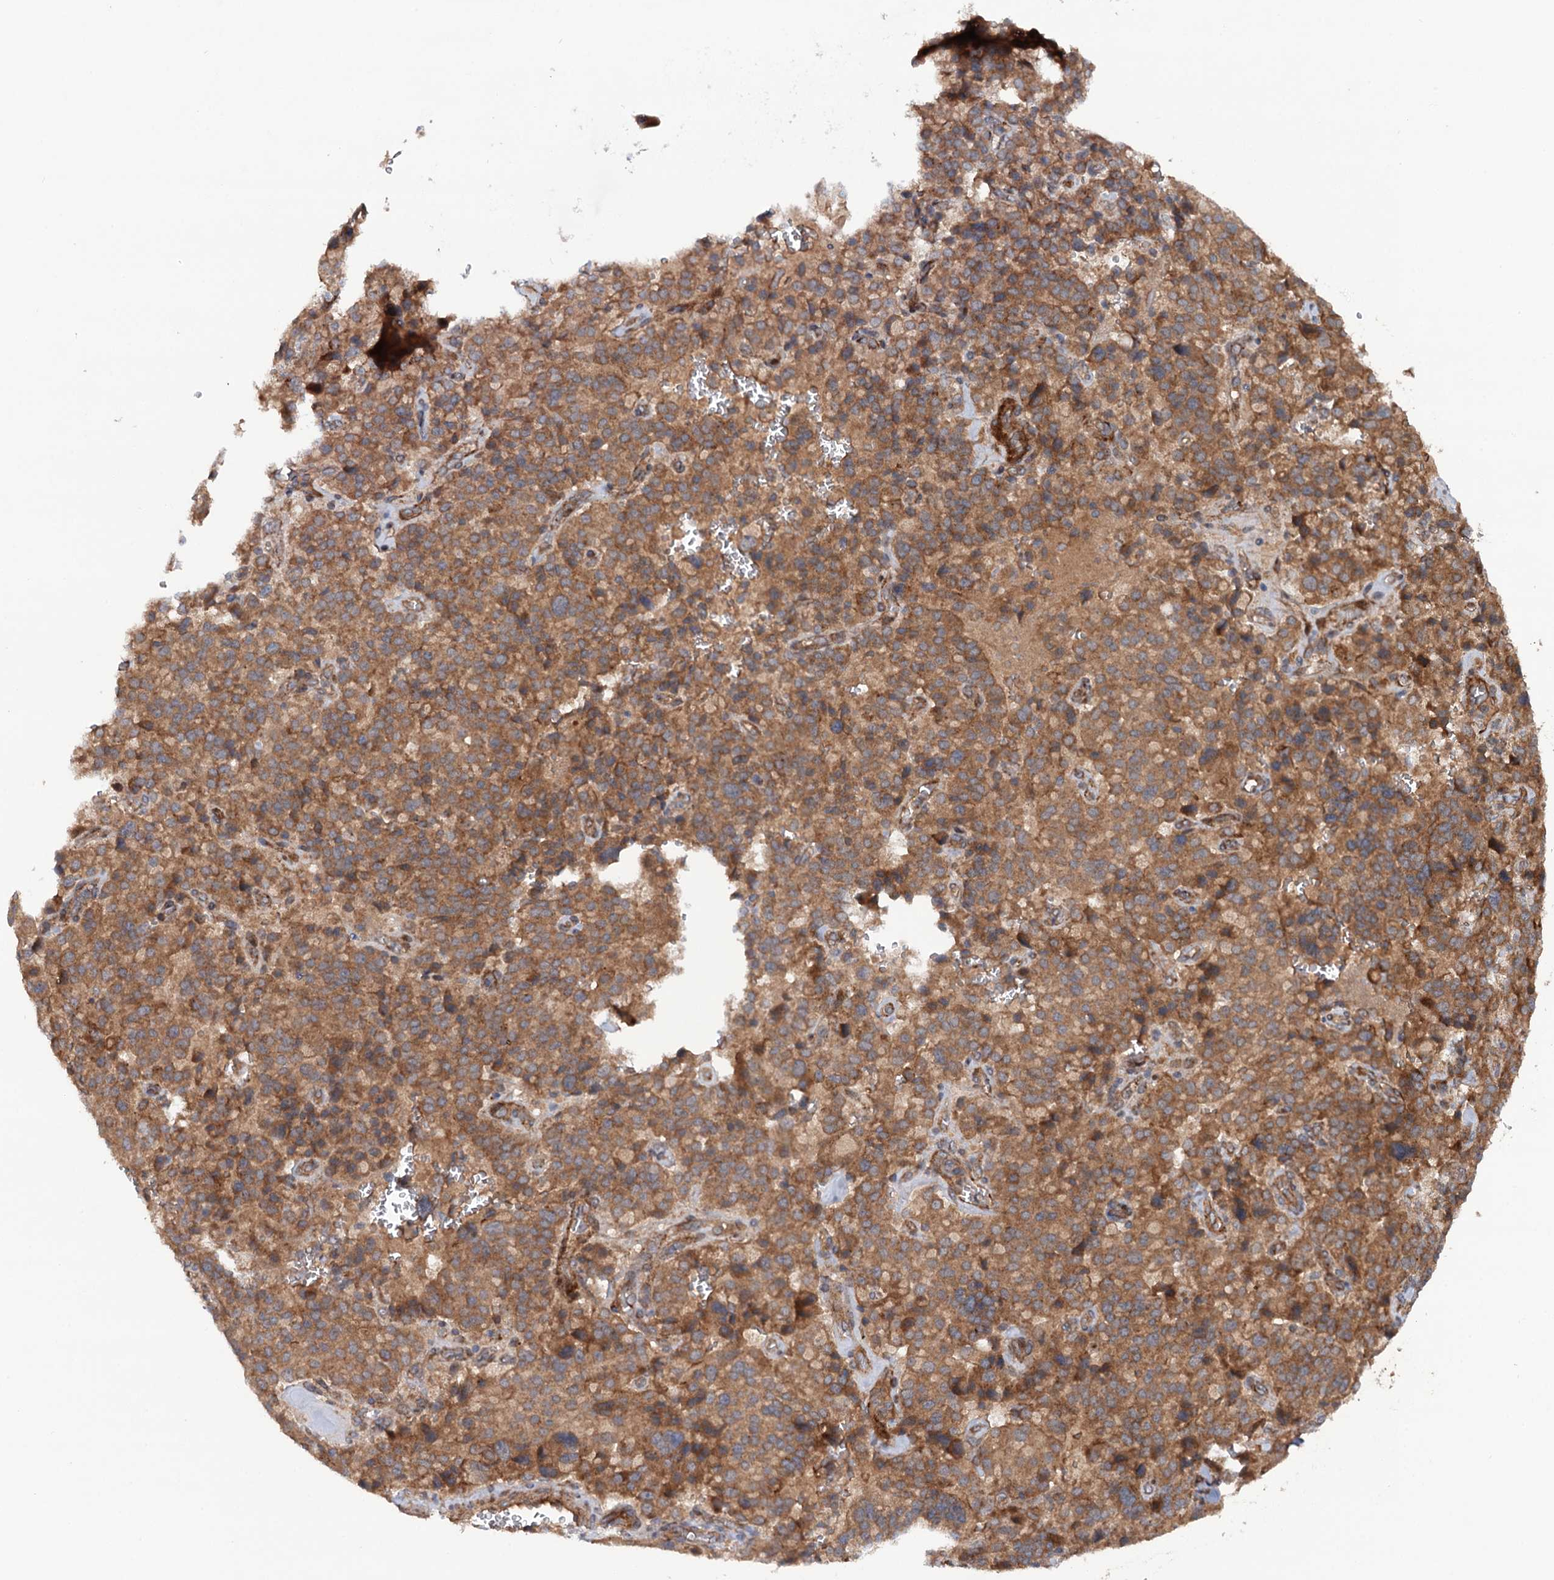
{"staining": {"intensity": "moderate", "quantity": ">75%", "location": "cytoplasmic/membranous"}, "tissue": "pancreatic cancer", "cell_type": "Tumor cells", "image_type": "cancer", "snomed": [{"axis": "morphology", "description": "Adenocarcinoma, NOS"}, {"axis": "topography", "description": "Pancreas"}], "caption": "A photomicrograph showing moderate cytoplasmic/membranous staining in about >75% of tumor cells in pancreatic cancer (adenocarcinoma), as visualized by brown immunohistochemical staining.", "gene": "ADGRG4", "patient": {"sex": "male", "age": 65}}